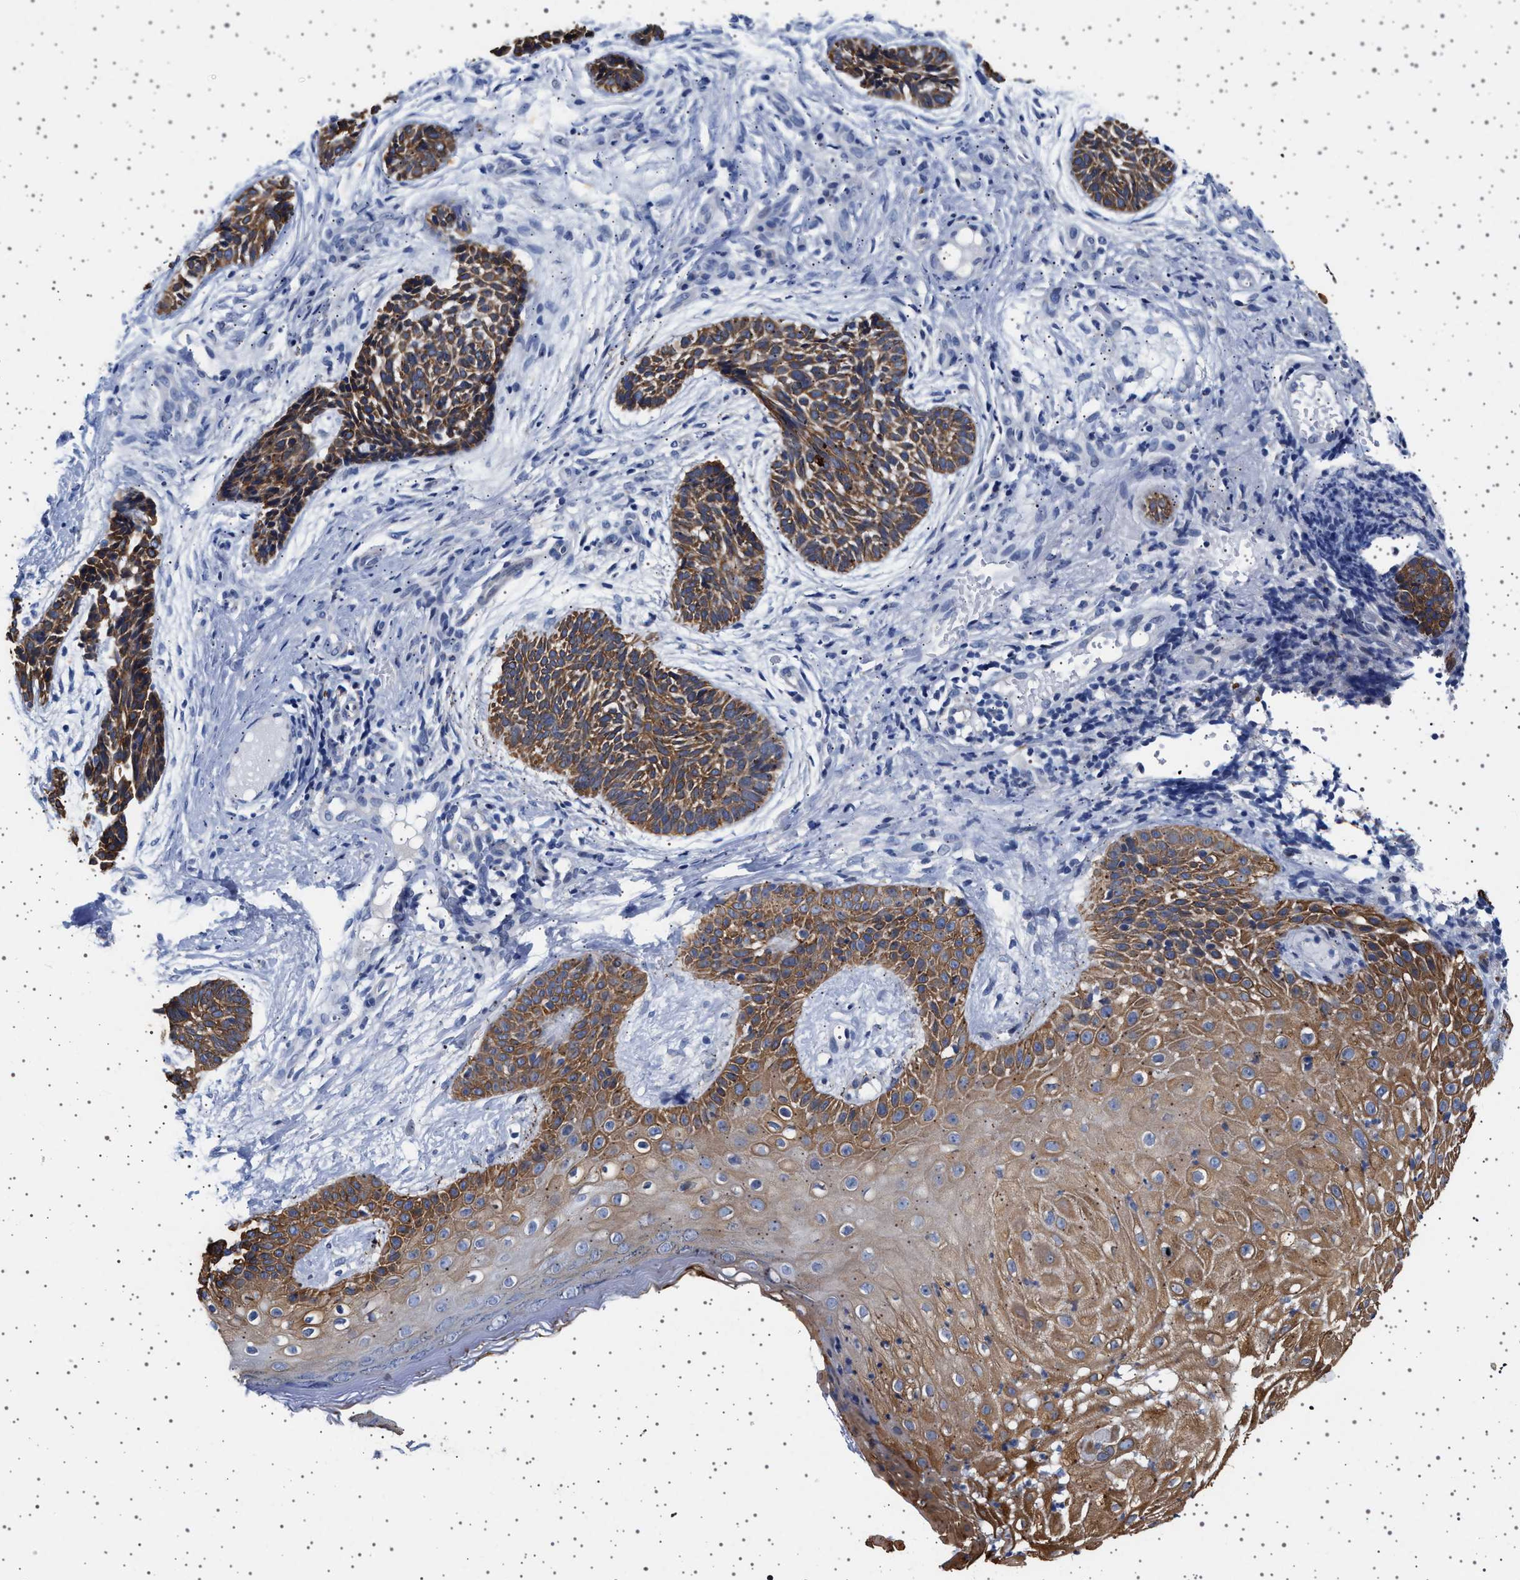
{"staining": {"intensity": "moderate", "quantity": ">75%", "location": "cytoplasmic/membranous"}, "tissue": "skin cancer", "cell_type": "Tumor cells", "image_type": "cancer", "snomed": [{"axis": "morphology", "description": "Normal tissue, NOS"}, {"axis": "morphology", "description": "Basal cell carcinoma"}, {"axis": "topography", "description": "Skin"}], "caption": "Skin cancer (basal cell carcinoma) tissue exhibits moderate cytoplasmic/membranous staining in approximately >75% of tumor cells", "gene": "TRMT10B", "patient": {"sex": "male", "age": 63}}